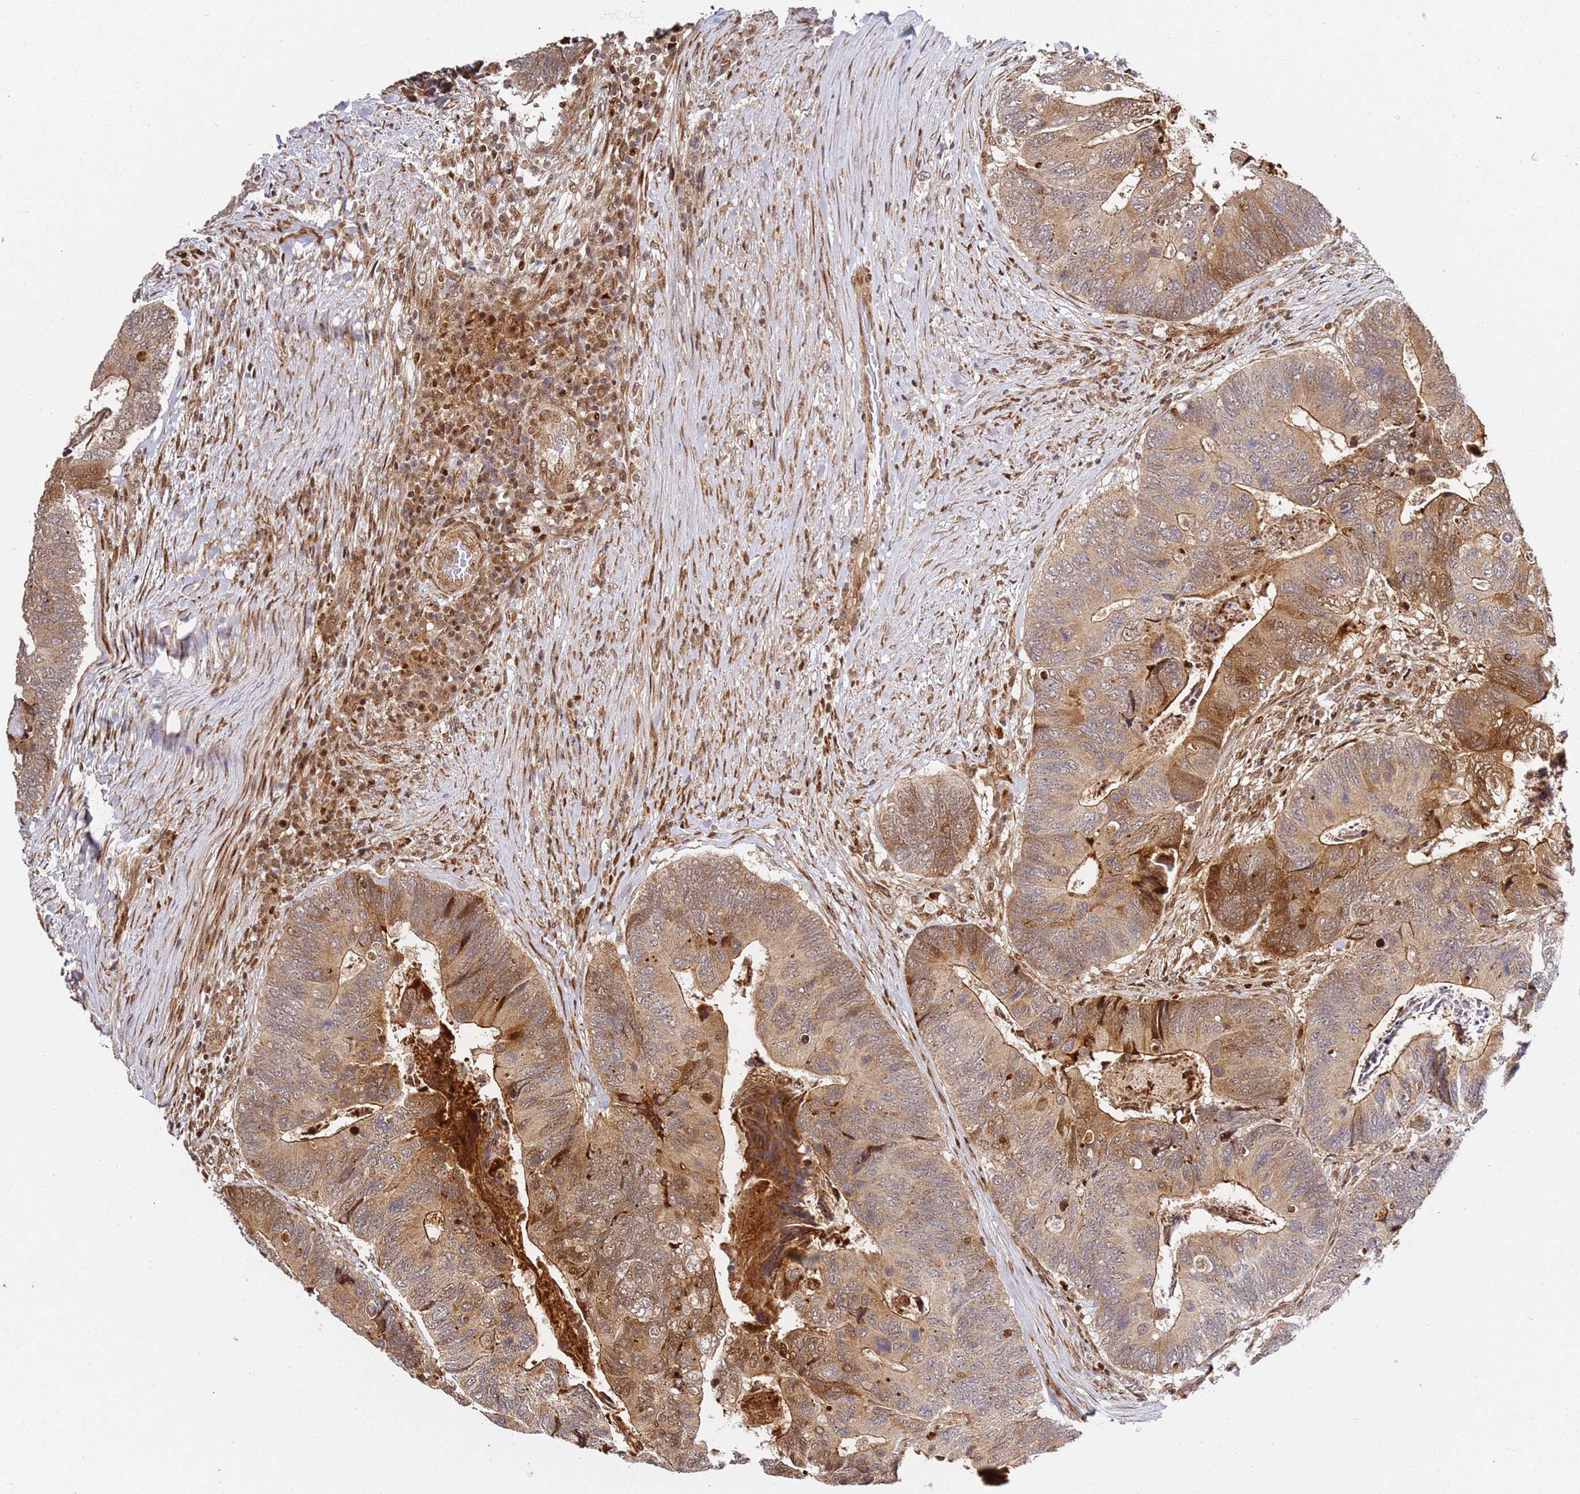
{"staining": {"intensity": "moderate", "quantity": ">75%", "location": "cytoplasmic/membranous"}, "tissue": "colorectal cancer", "cell_type": "Tumor cells", "image_type": "cancer", "snomed": [{"axis": "morphology", "description": "Adenocarcinoma, NOS"}, {"axis": "topography", "description": "Colon"}], "caption": "An image of human adenocarcinoma (colorectal) stained for a protein shows moderate cytoplasmic/membranous brown staining in tumor cells. The protein is shown in brown color, while the nuclei are stained blue.", "gene": "SMOX", "patient": {"sex": "female", "age": 67}}